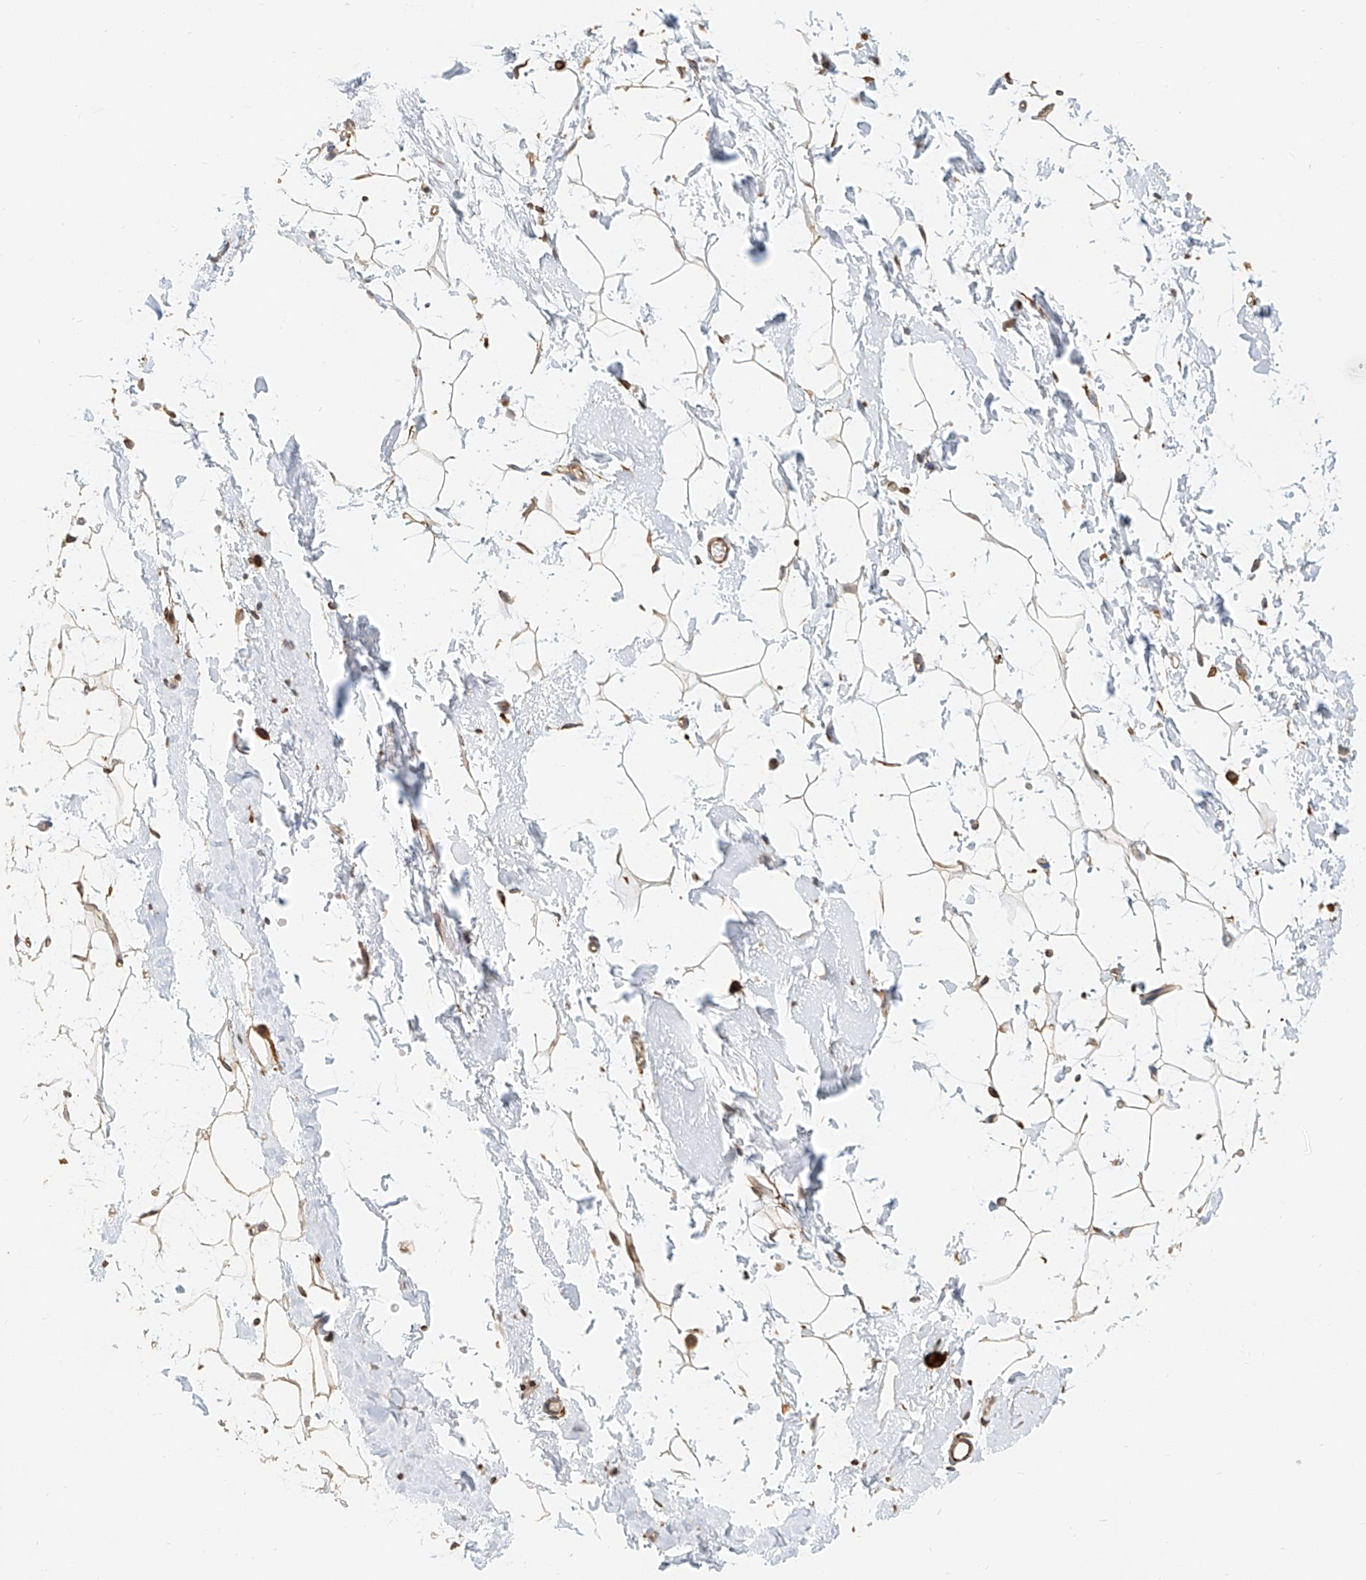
{"staining": {"intensity": "weak", "quantity": ">75%", "location": "cytoplasmic/membranous"}, "tissue": "adipose tissue", "cell_type": "Adipocytes", "image_type": "normal", "snomed": [{"axis": "morphology", "description": "Normal tissue, NOS"}, {"axis": "topography", "description": "Breast"}], "caption": "A brown stain shows weak cytoplasmic/membranous expression of a protein in adipocytes of normal adipose tissue. The staining was performed using DAB to visualize the protein expression in brown, while the nuclei were stained in blue with hematoxylin (Magnification: 20x).", "gene": "DHRS7", "patient": {"sex": "female", "age": 23}}